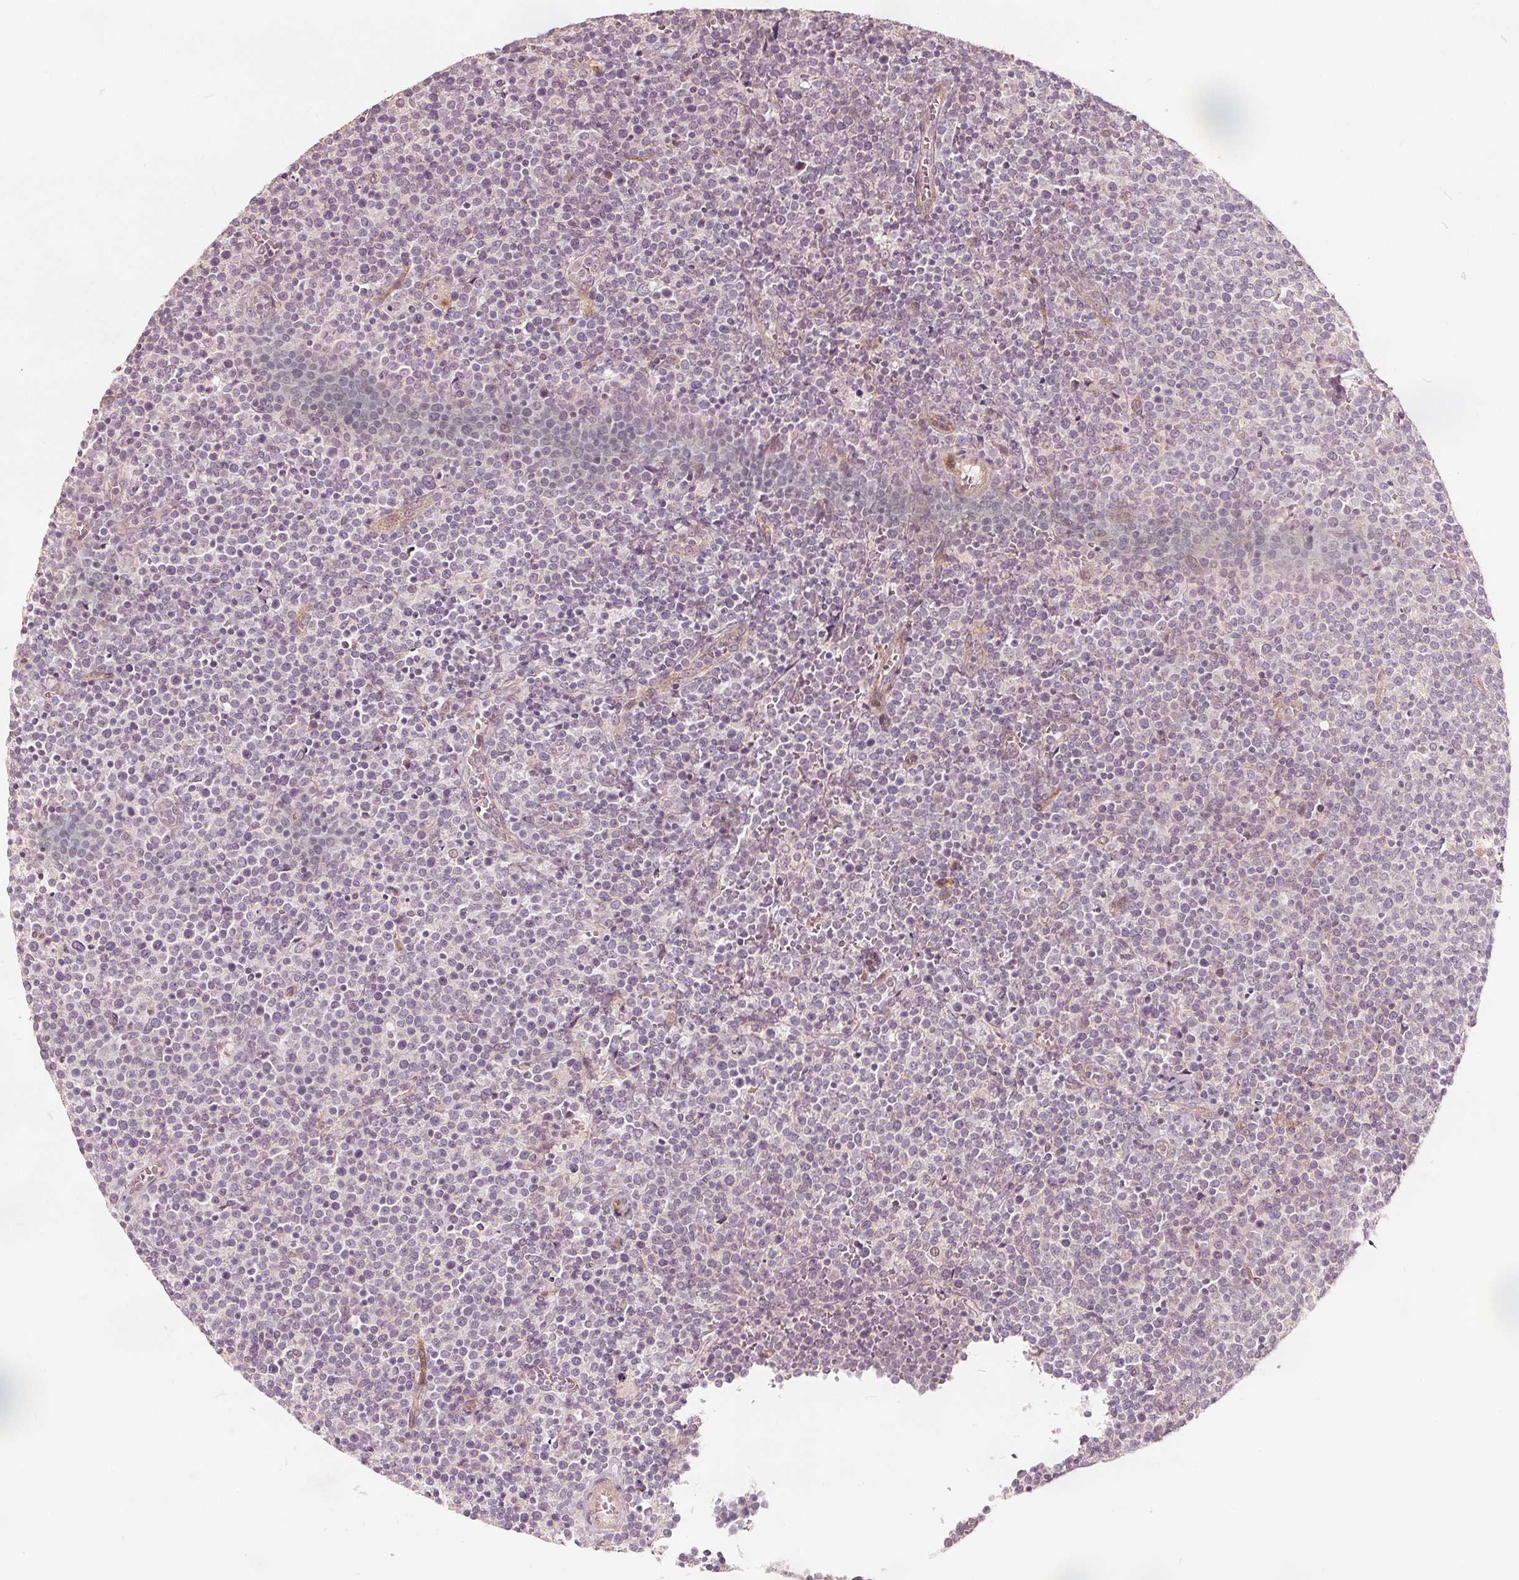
{"staining": {"intensity": "negative", "quantity": "none", "location": "none"}, "tissue": "lymphoma", "cell_type": "Tumor cells", "image_type": "cancer", "snomed": [{"axis": "morphology", "description": "Malignant lymphoma, non-Hodgkin's type, High grade"}, {"axis": "topography", "description": "Lymph node"}], "caption": "Immunohistochemistry histopathology image of neoplastic tissue: human lymphoma stained with DAB shows no significant protein positivity in tumor cells.", "gene": "PTPRT", "patient": {"sex": "male", "age": 61}}